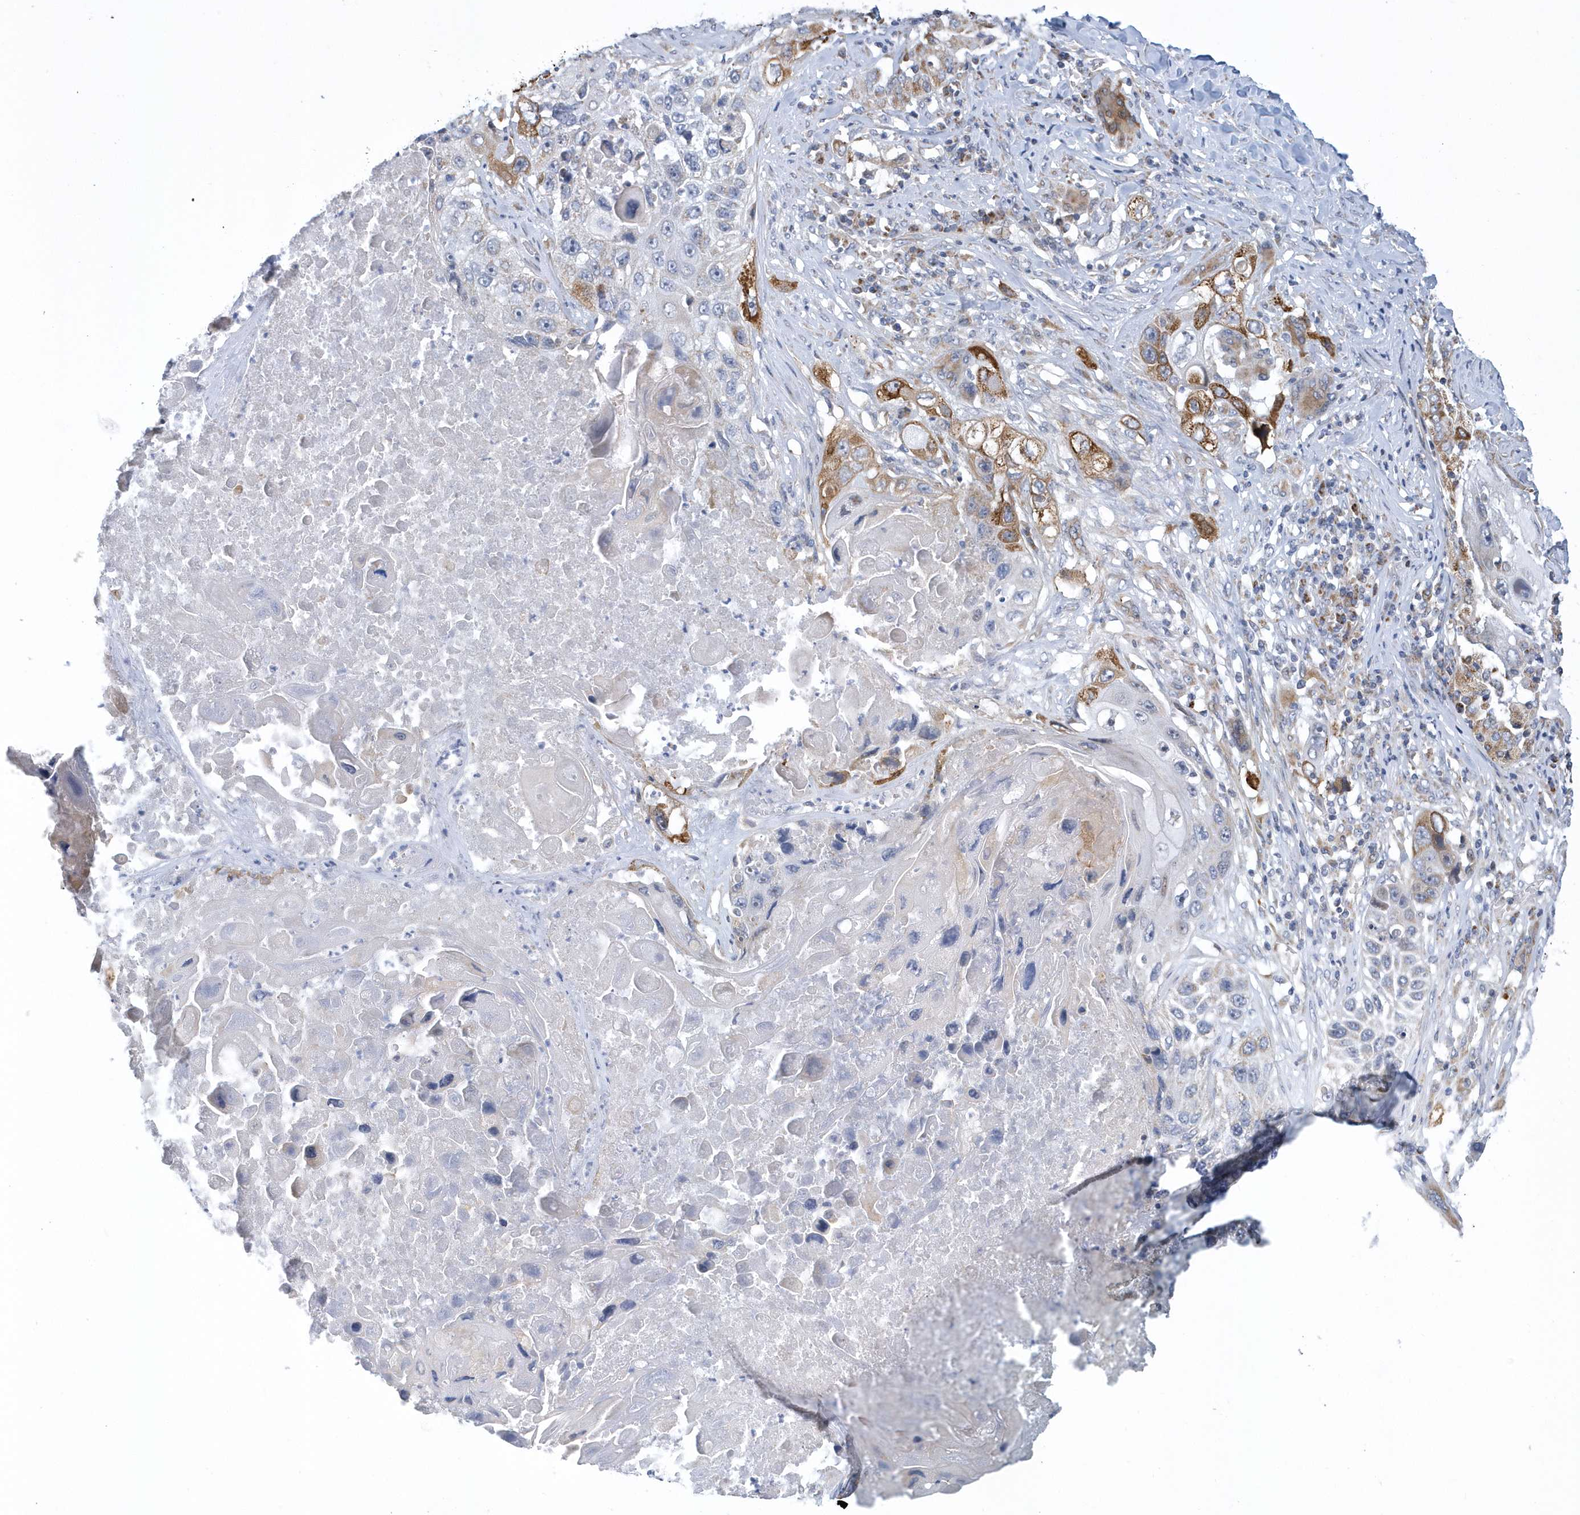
{"staining": {"intensity": "moderate", "quantity": "25%-75%", "location": "cytoplasmic/membranous"}, "tissue": "lung cancer", "cell_type": "Tumor cells", "image_type": "cancer", "snomed": [{"axis": "morphology", "description": "Squamous cell carcinoma, NOS"}, {"axis": "topography", "description": "Lung"}], "caption": "Immunohistochemistry of human lung cancer demonstrates medium levels of moderate cytoplasmic/membranous expression in approximately 25%-75% of tumor cells. (Stains: DAB (3,3'-diaminobenzidine) in brown, nuclei in blue, Microscopy: brightfield microscopy at high magnification).", "gene": "VWA5B2", "patient": {"sex": "male", "age": 61}}